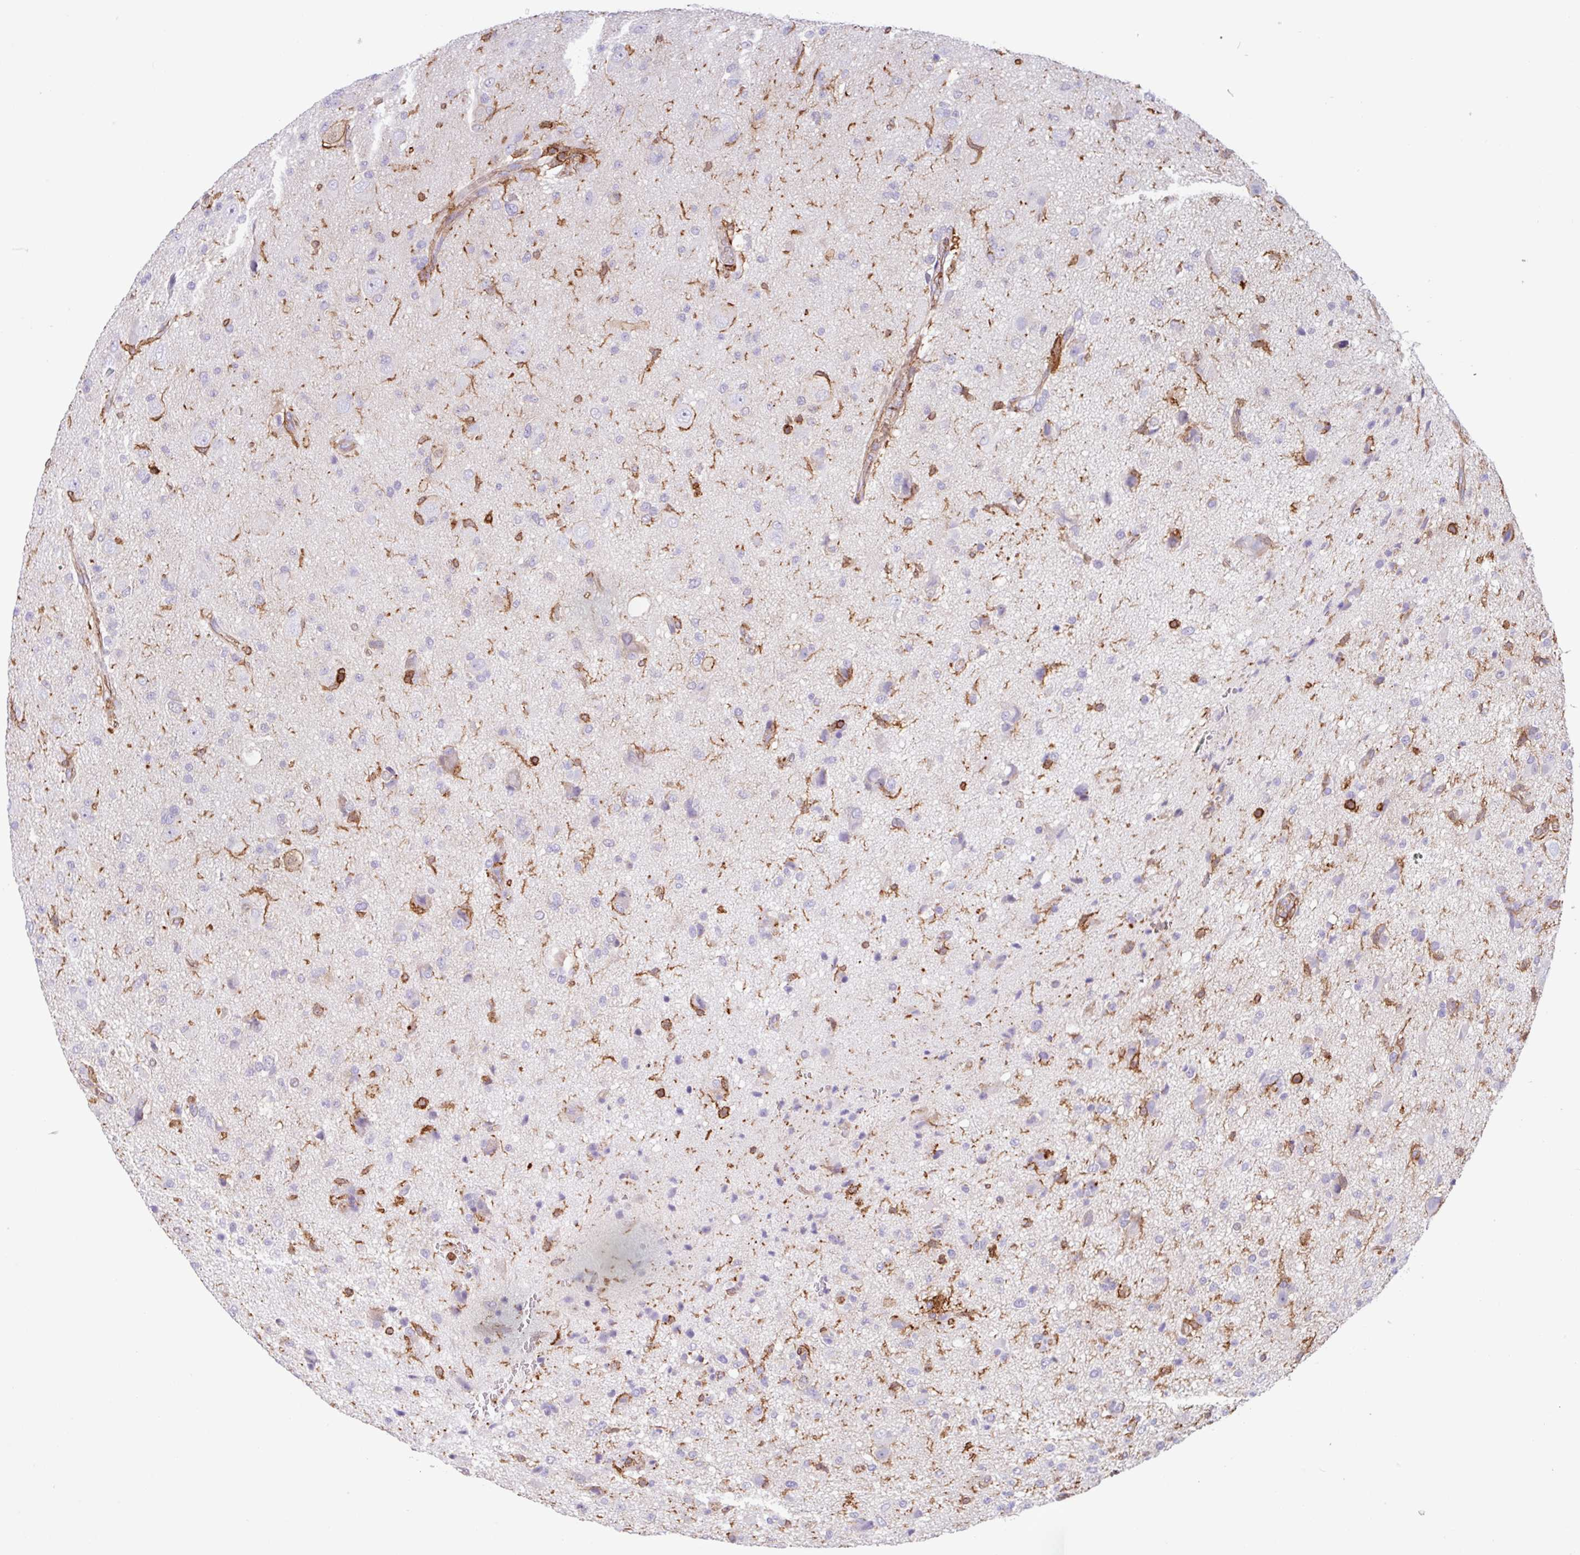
{"staining": {"intensity": "negative", "quantity": "none", "location": "none"}, "tissue": "glioma", "cell_type": "Tumor cells", "image_type": "cancer", "snomed": [{"axis": "morphology", "description": "Glioma, malignant, High grade"}, {"axis": "topography", "description": "Brain"}], "caption": "Tumor cells are negative for brown protein staining in glioma.", "gene": "PPP1R18", "patient": {"sex": "female", "age": 57}}